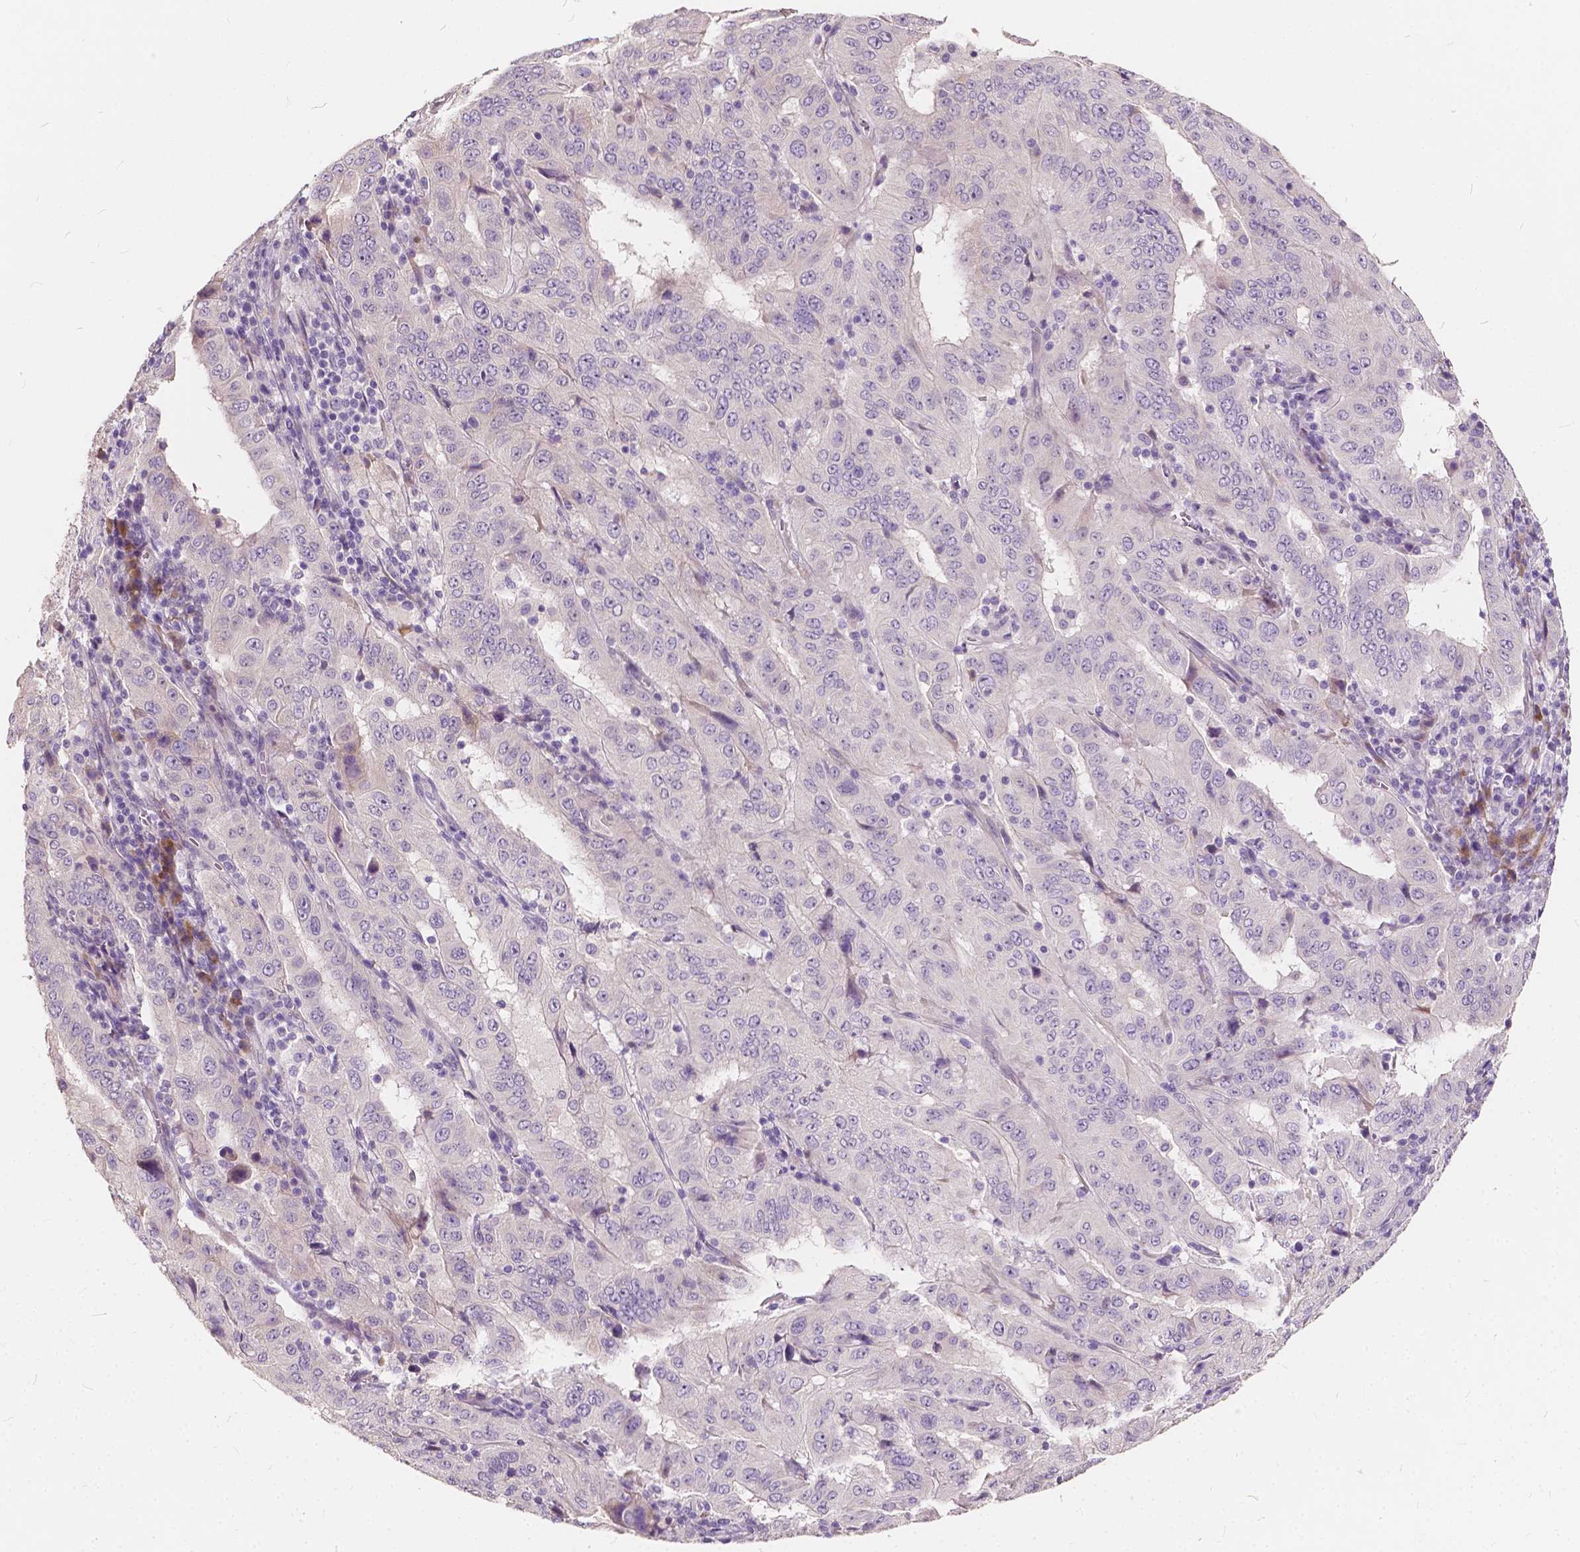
{"staining": {"intensity": "negative", "quantity": "none", "location": "none"}, "tissue": "pancreatic cancer", "cell_type": "Tumor cells", "image_type": "cancer", "snomed": [{"axis": "morphology", "description": "Adenocarcinoma, NOS"}, {"axis": "topography", "description": "Pancreas"}], "caption": "IHC of human pancreatic cancer displays no staining in tumor cells.", "gene": "SLC7A8", "patient": {"sex": "male", "age": 63}}